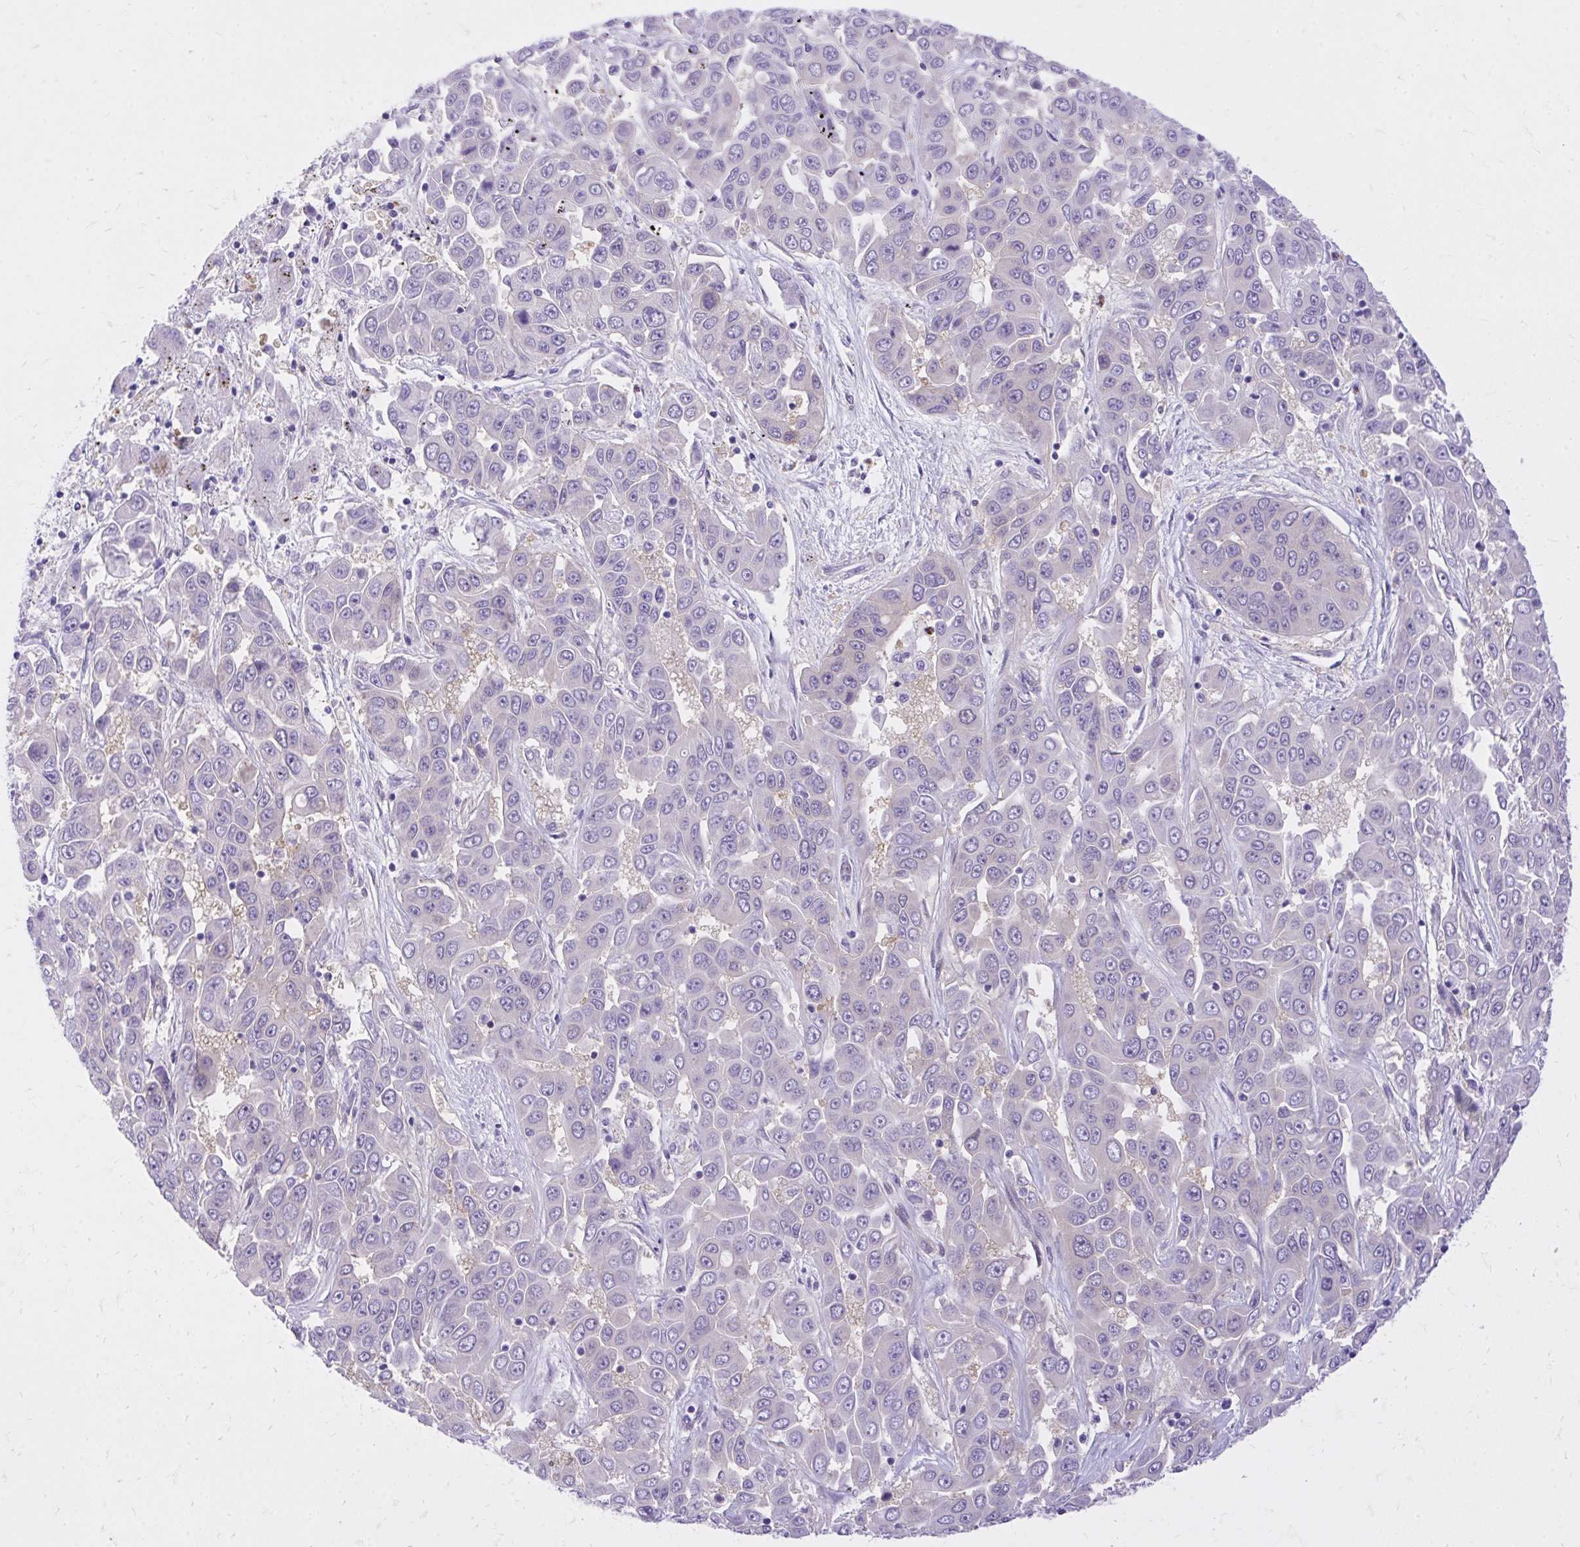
{"staining": {"intensity": "negative", "quantity": "none", "location": "none"}, "tissue": "liver cancer", "cell_type": "Tumor cells", "image_type": "cancer", "snomed": [{"axis": "morphology", "description": "Cholangiocarcinoma"}, {"axis": "topography", "description": "Liver"}], "caption": "A histopathology image of liver cholangiocarcinoma stained for a protein exhibits no brown staining in tumor cells.", "gene": "ADAMTSL1", "patient": {"sex": "female", "age": 52}}